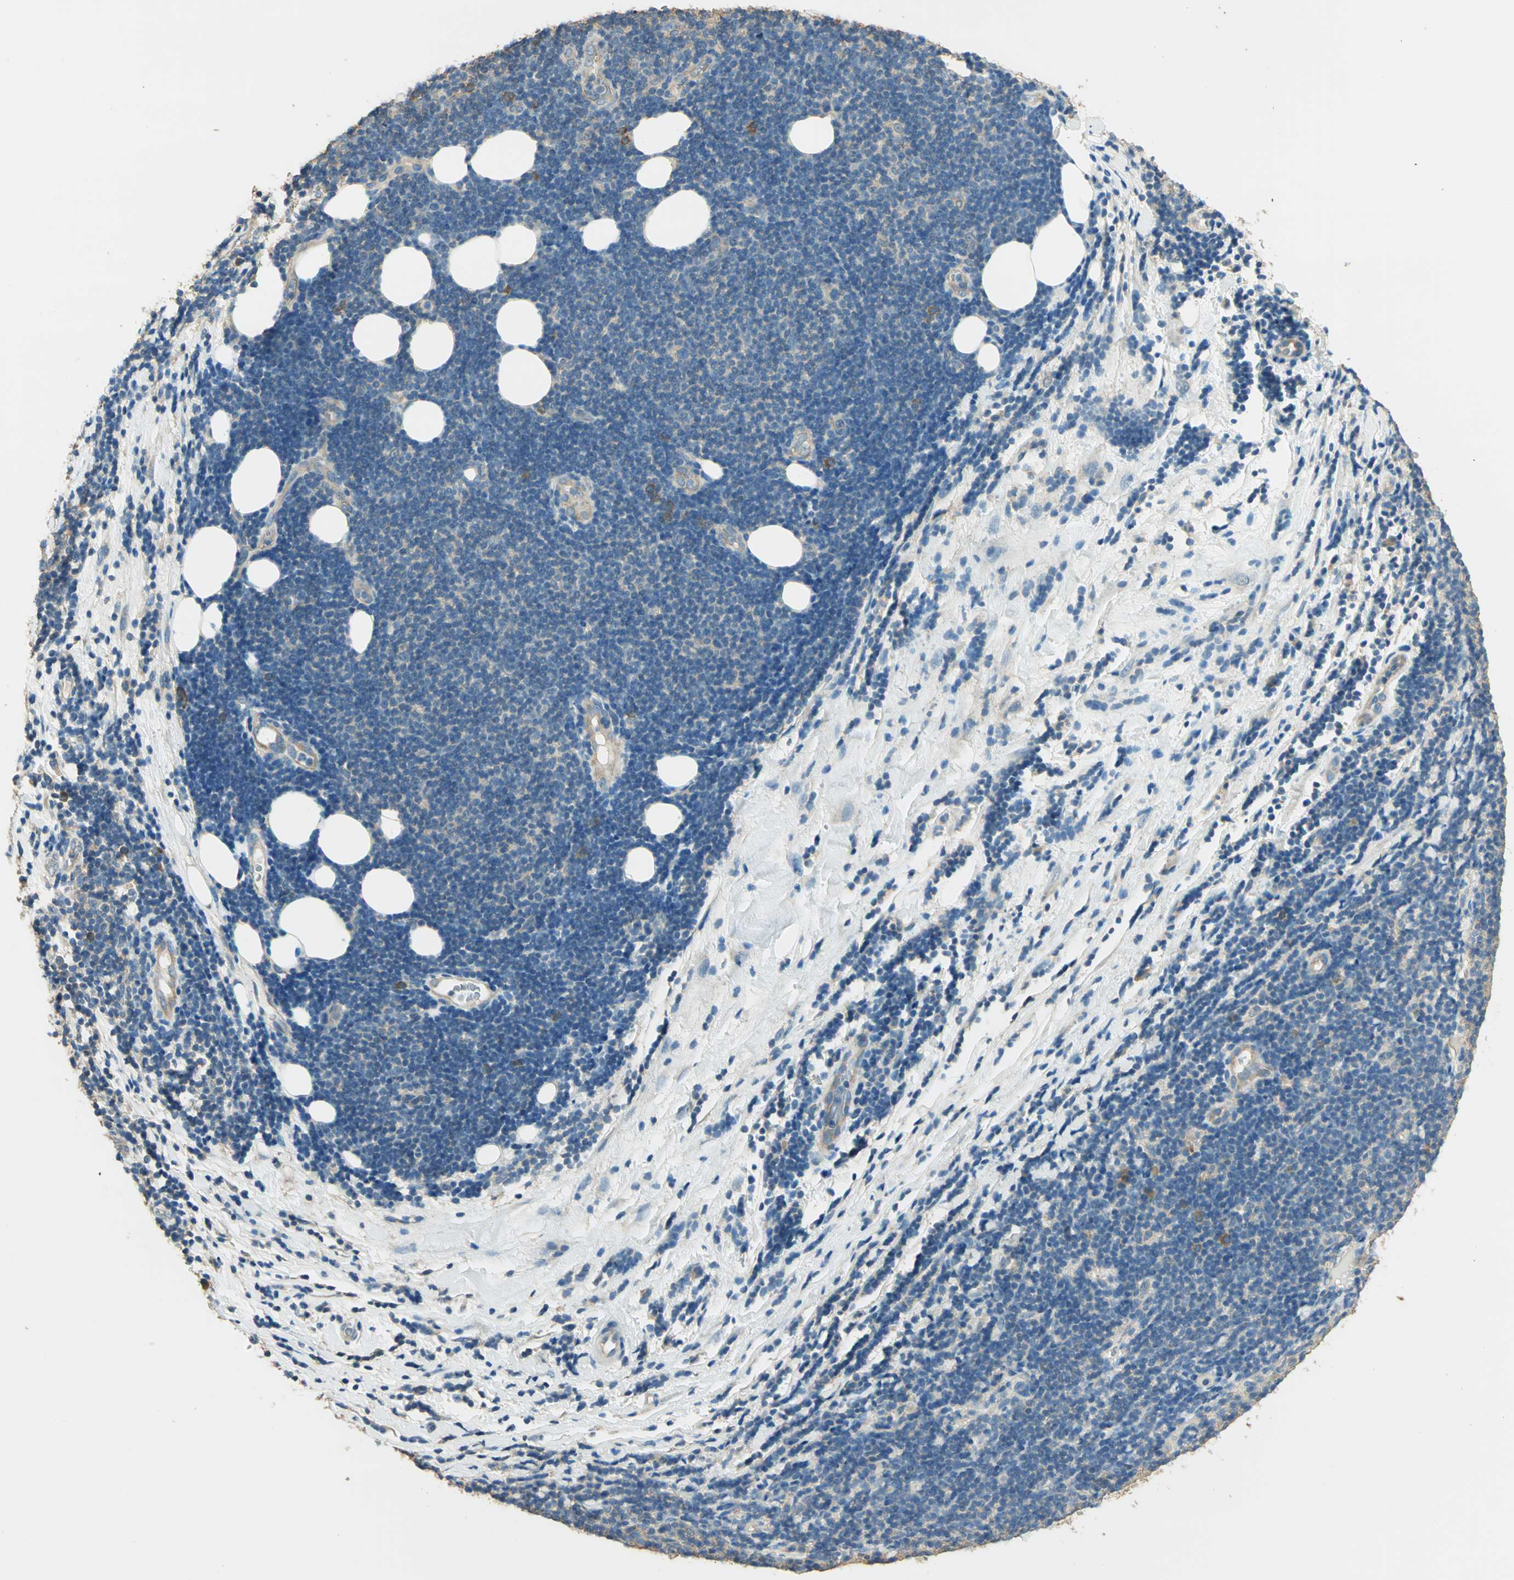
{"staining": {"intensity": "weak", "quantity": "<25%", "location": "cytoplasmic/membranous"}, "tissue": "lymphoma", "cell_type": "Tumor cells", "image_type": "cancer", "snomed": [{"axis": "morphology", "description": "Malignant lymphoma, non-Hodgkin's type, Low grade"}, {"axis": "topography", "description": "Lymph node"}], "caption": "Immunohistochemical staining of lymphoma reveals no significant positivity in tumor cells. The staining was performed using DAB (3,3'-diaminobenzidine) to visualize the protein expression in brown, while the nuclei were stained in blue with hematoxylin (Magnification: 20x).", "gene": "SHC2", "patient": {"sex": "male", "age": 83}}